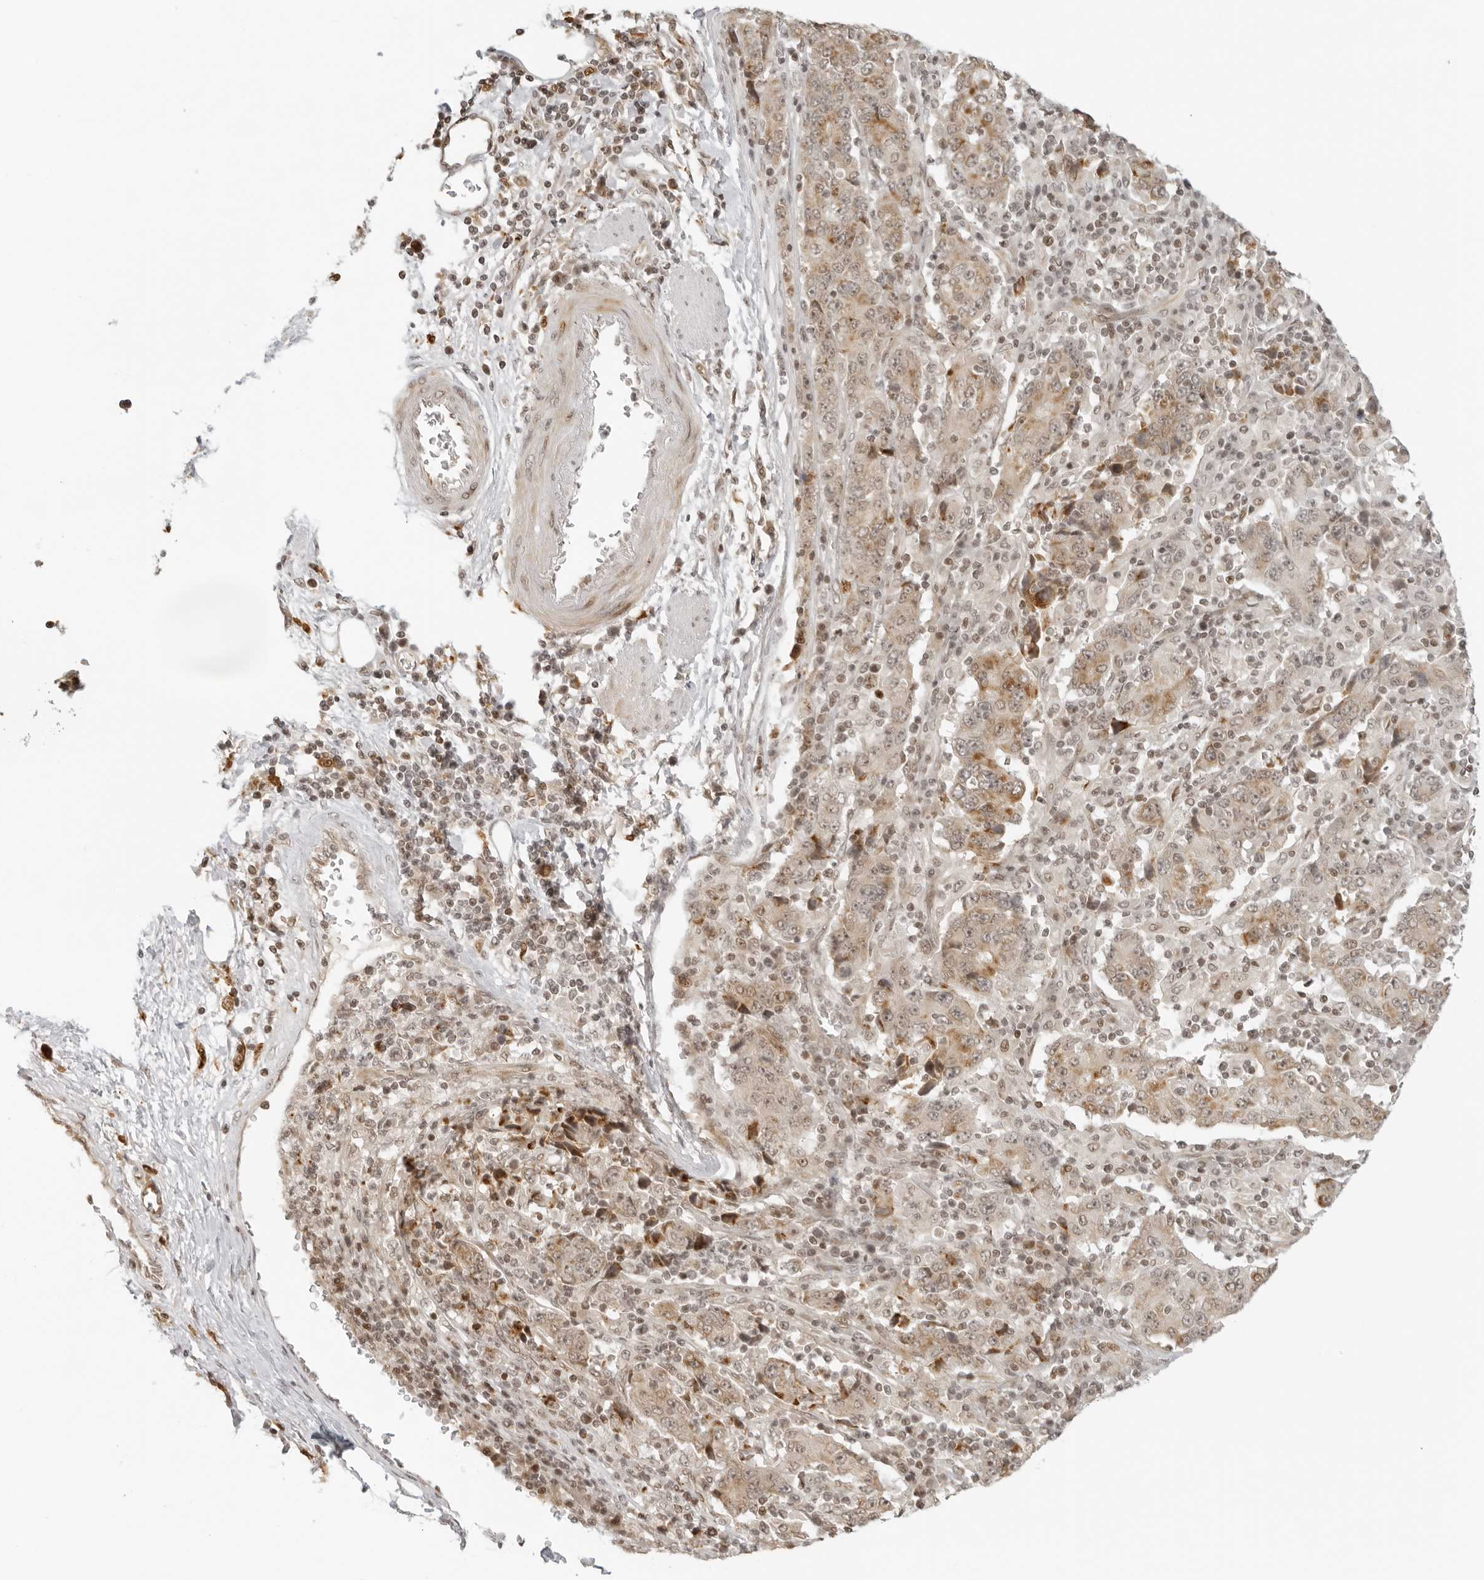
{"staining": {"intensity": "moderate", "quantity": ">75%", "location": "cytoplasmic/membranous,nuclear"}, "tissue": "stomach cancer", "cell_type": "Tumor cells", "image_type": "cancer", "snomed": [{"axis": "morphology", "description": "Normal tissue, NOS"}, {"axis": "morphology", "description": "Adenocarcinoma, NOS"}, {"axis": "topography", "description": "Stomach, upper"}, {"axis": "topography", "description": "Stomach"}], "caption": "This photomicrograph shows immunohistochemistry (IHC) staining of human stomach cancer (adenocarcinoma), with medium moderate cytoplasmic/membranous and nuclear staining in about >75% of tumor cells.", "gene": "ZNF407", "patient": {"sex": "male", "age": 59}}